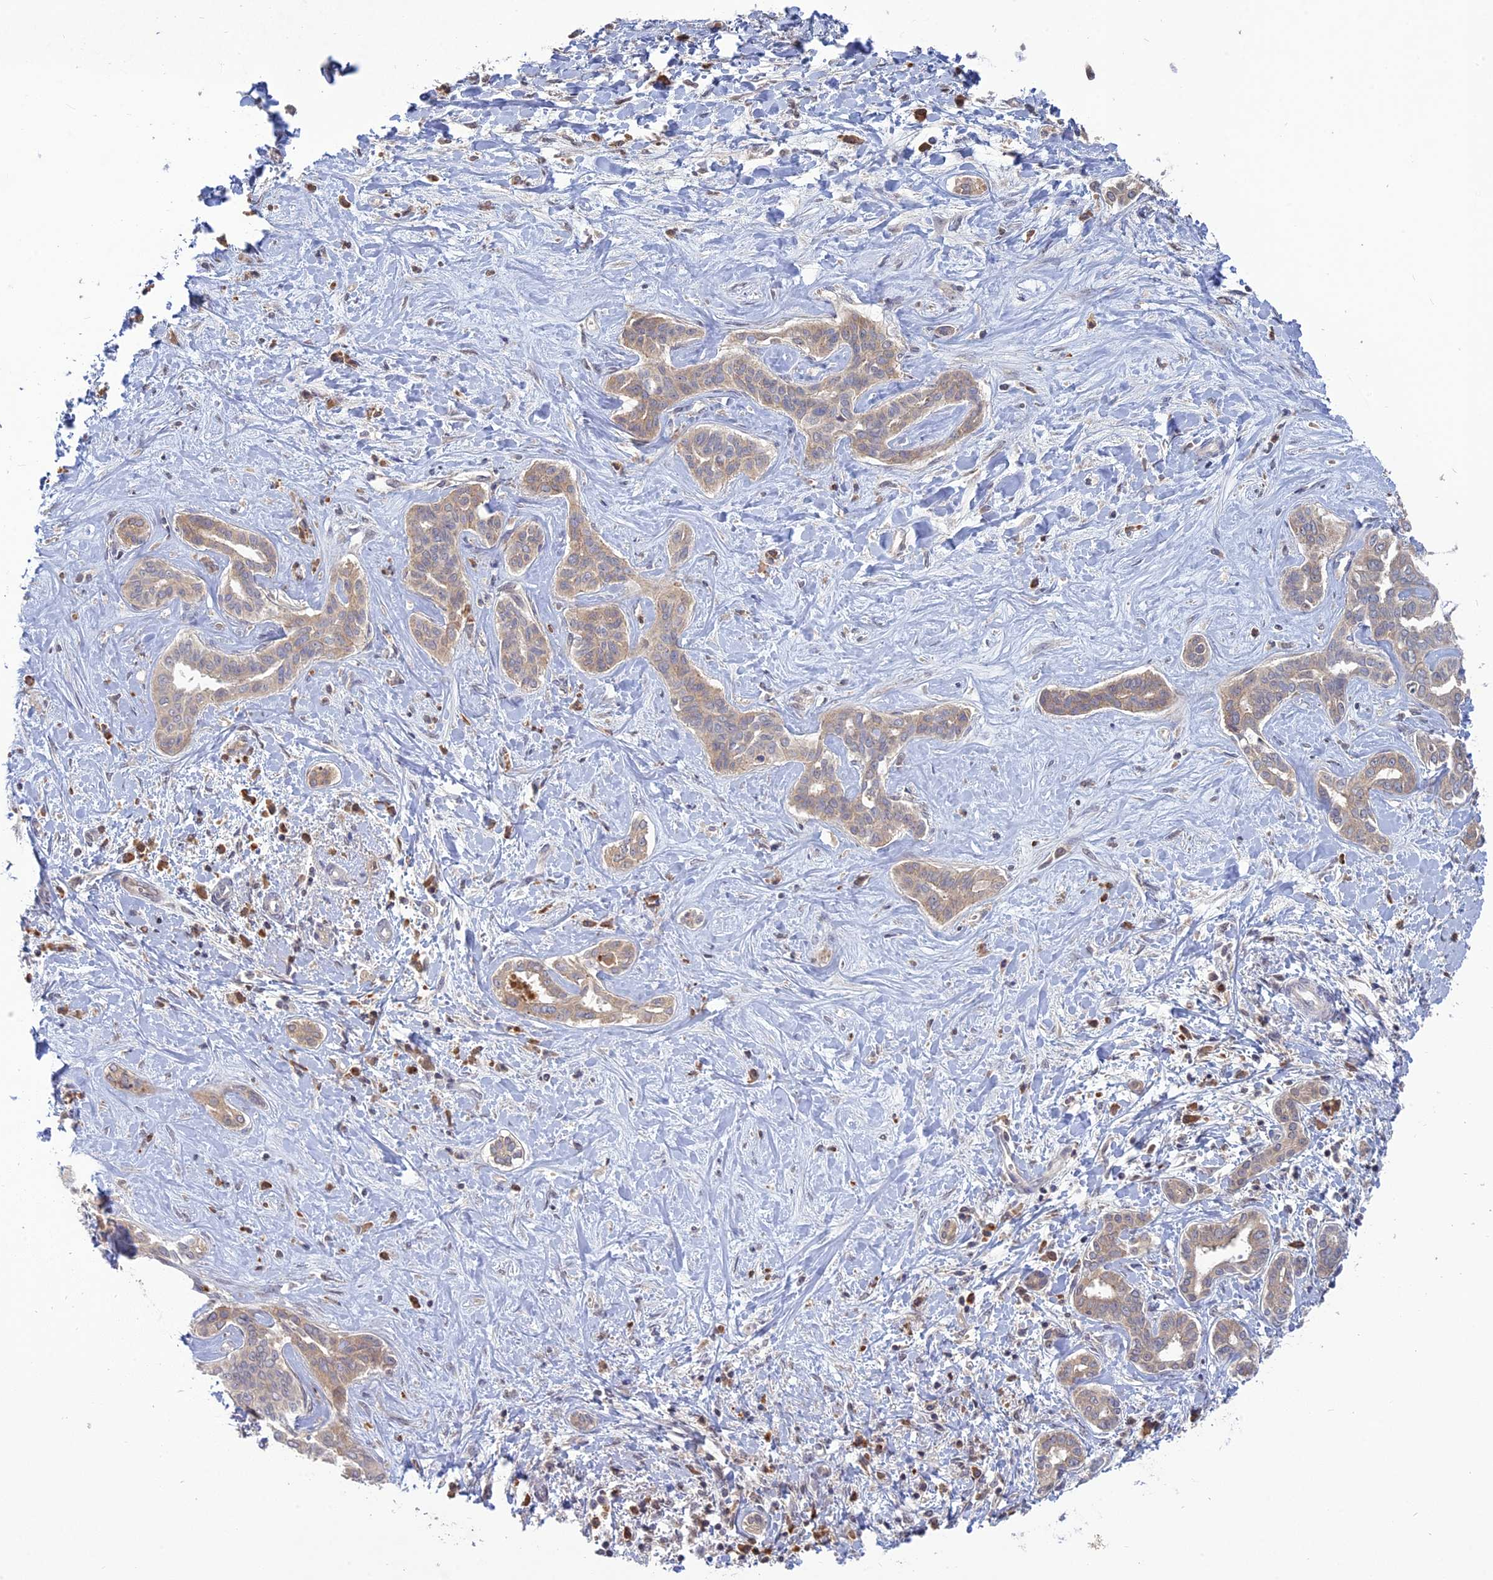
{"staining": {"intensity": "weak", "quantity": "25%-75%", "location": "cytoplasmic/membranous"}, "tissue": "liver cancer", "cell_type": "Tumor cells", "image_type": "cancer", "snomed": [{"axis": "morphology", "description": "Cholangiocarcinoma"}, {"axis": "topography", "description": "Liver"}], "caption": "Liver cholangiocarcinoma stained for a protein (brown) demonstrates weak cytoplasmic/membranous positive positivity in approximately 25%-75% of tumor cells.", "gene": "TMEM208", "patient": {"sex": "female", "age": 77}}